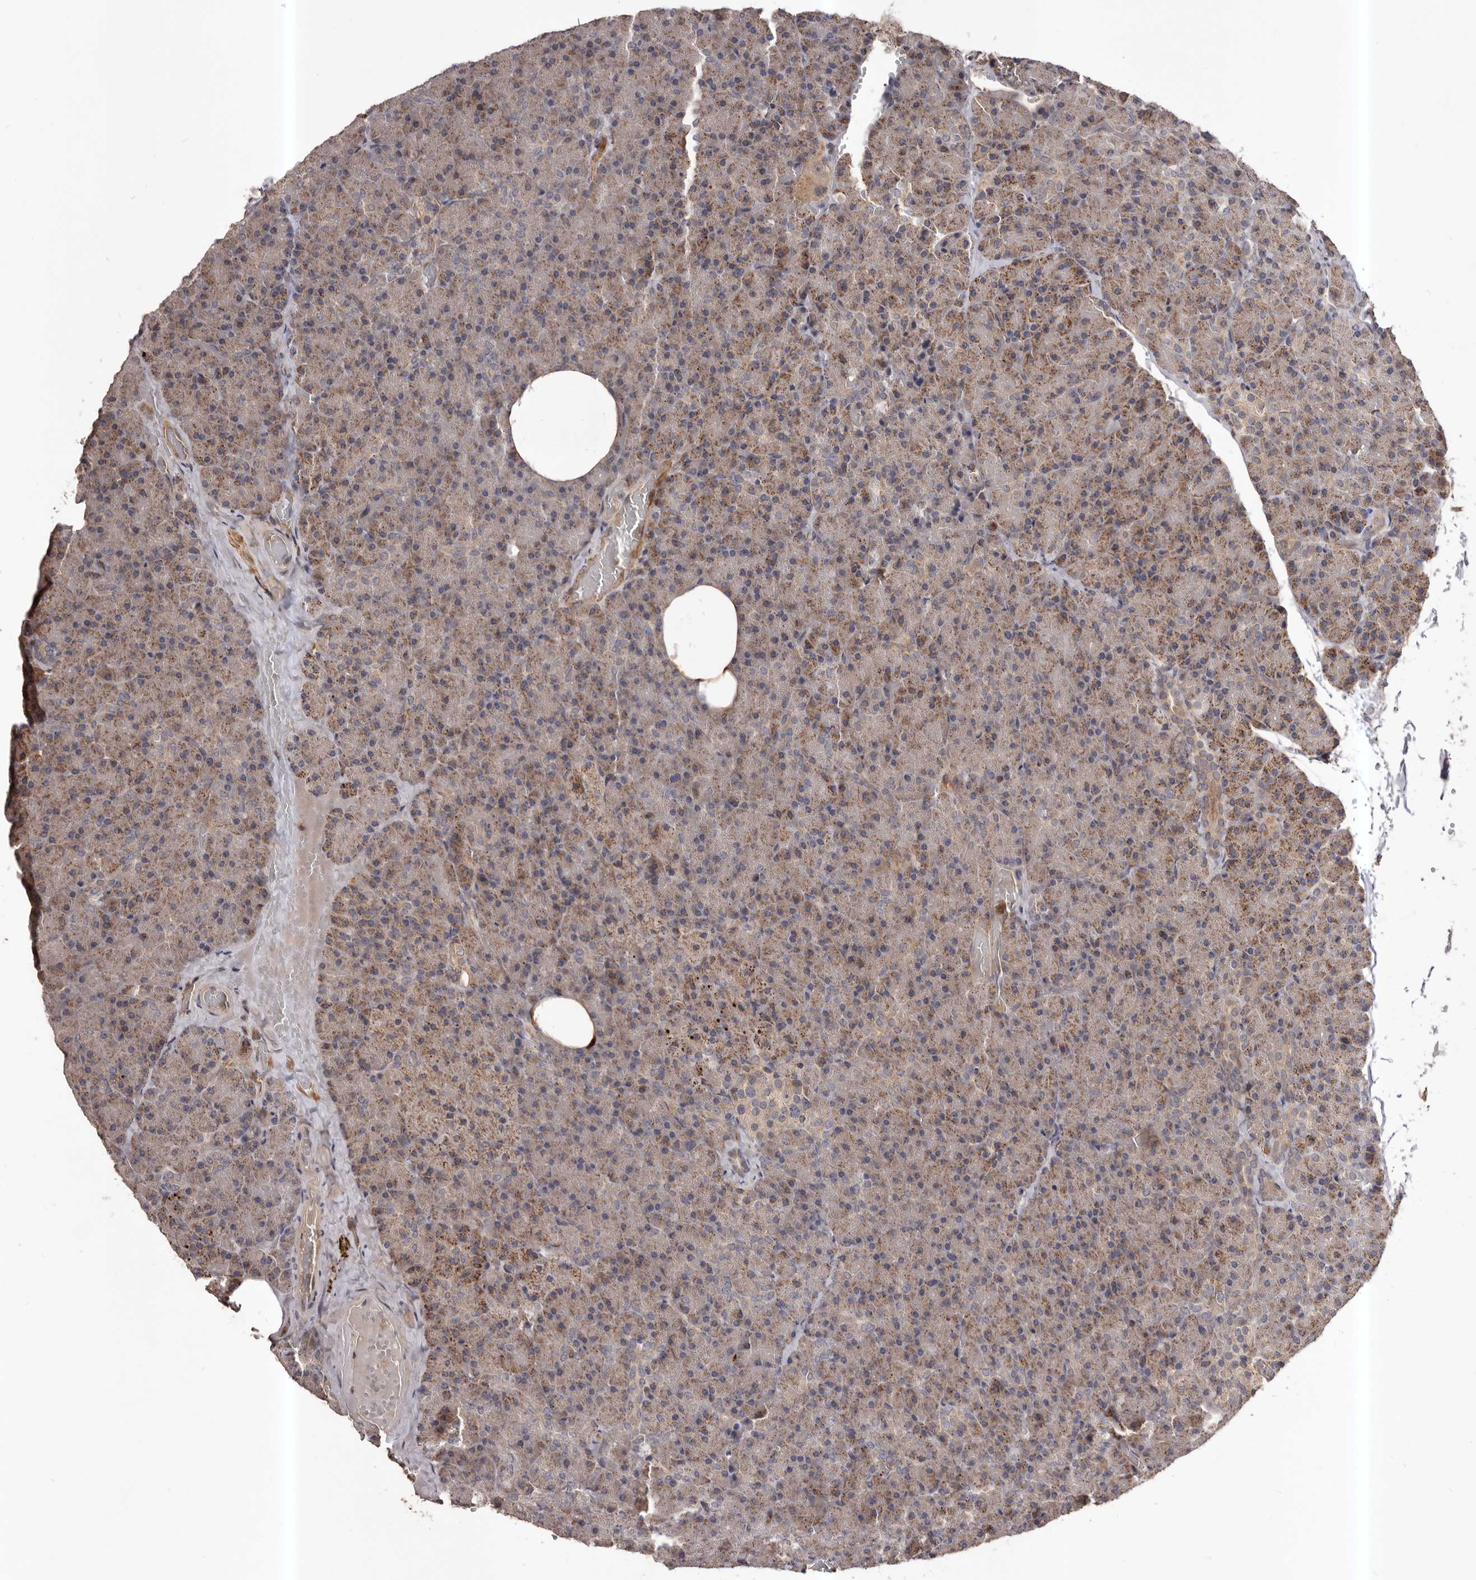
{"staining": {"intensity": "moderate", "quantity": "25%-75%", "location": "cytoplasmic/membranous"}, "tissue": "pancreas", "cell_type": "Exocrine glandular cells", "image_type": "normal", "snomed": [{"axis": "morphology", "description": "Normal tissue, NOS"}, {"axis": "morphology", "description": "Carcinoid, malignant, NOS"}, {"axis": "topography", "description": "Pancreas"}], "caption": "High-magnification brightfield microscopy of unremarkable pancreas stained with DAB (3,3'-diaminobenzidine) (brown) and counterstained with hematoxylin (blue). exocrine glandular cells exhibit moderate cytoplasmic/membranous expression is appreciated in about25%-75% of cells. (DAB (3,3'-diaminobenzidine) = brown stain, brightfield microscopy at high magnification).", "gene": "GLIPR2", "patient": {"sex": "female", "age": 35}}